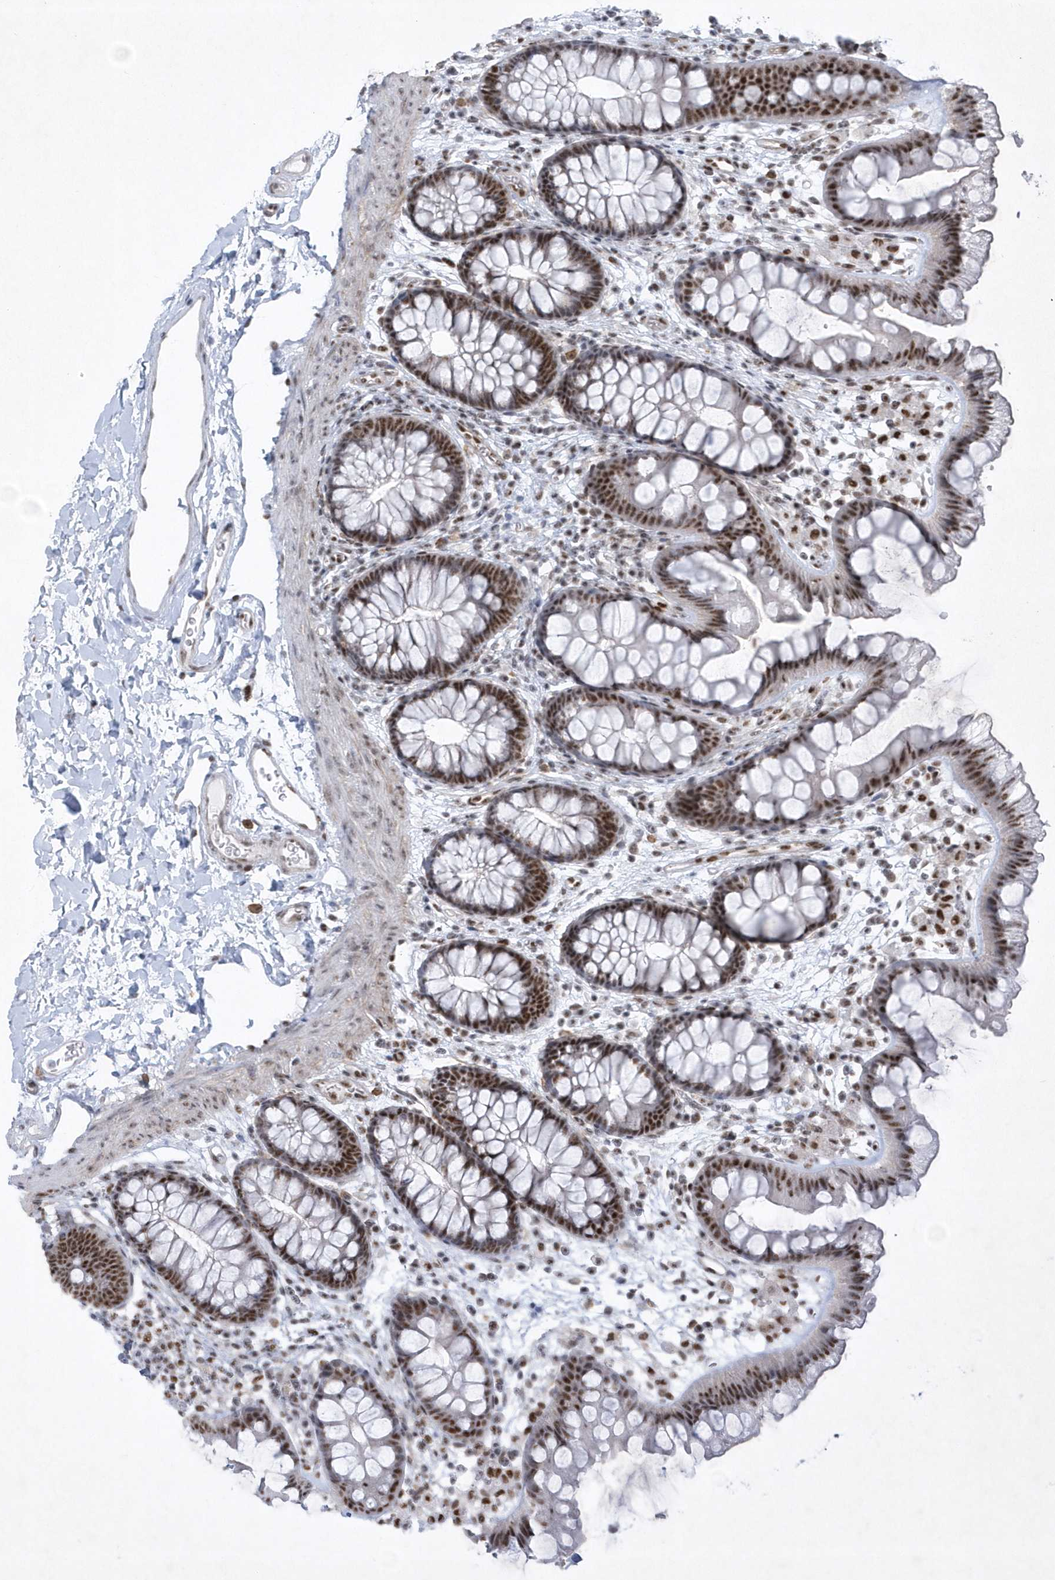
{"staining": {"intensity": "moderate", "quantity": ">75%", "location": "nuclear"}, "tissue": "colon", "cell_type": "Endothelial cells", "image_type": "normal", "snomed": [{"axis": "morphology", "description": "Normal tissue, NOS"}, {"axis": "topography", "description": "Colon"}], "caption": "Brown immunohistochemical staining in normal colon displays moderate nuclear positivity in approximately >75% of endothelial cells.", "gene": "DCLRE1A", "patient": {"sex": "female", "age": 62}}